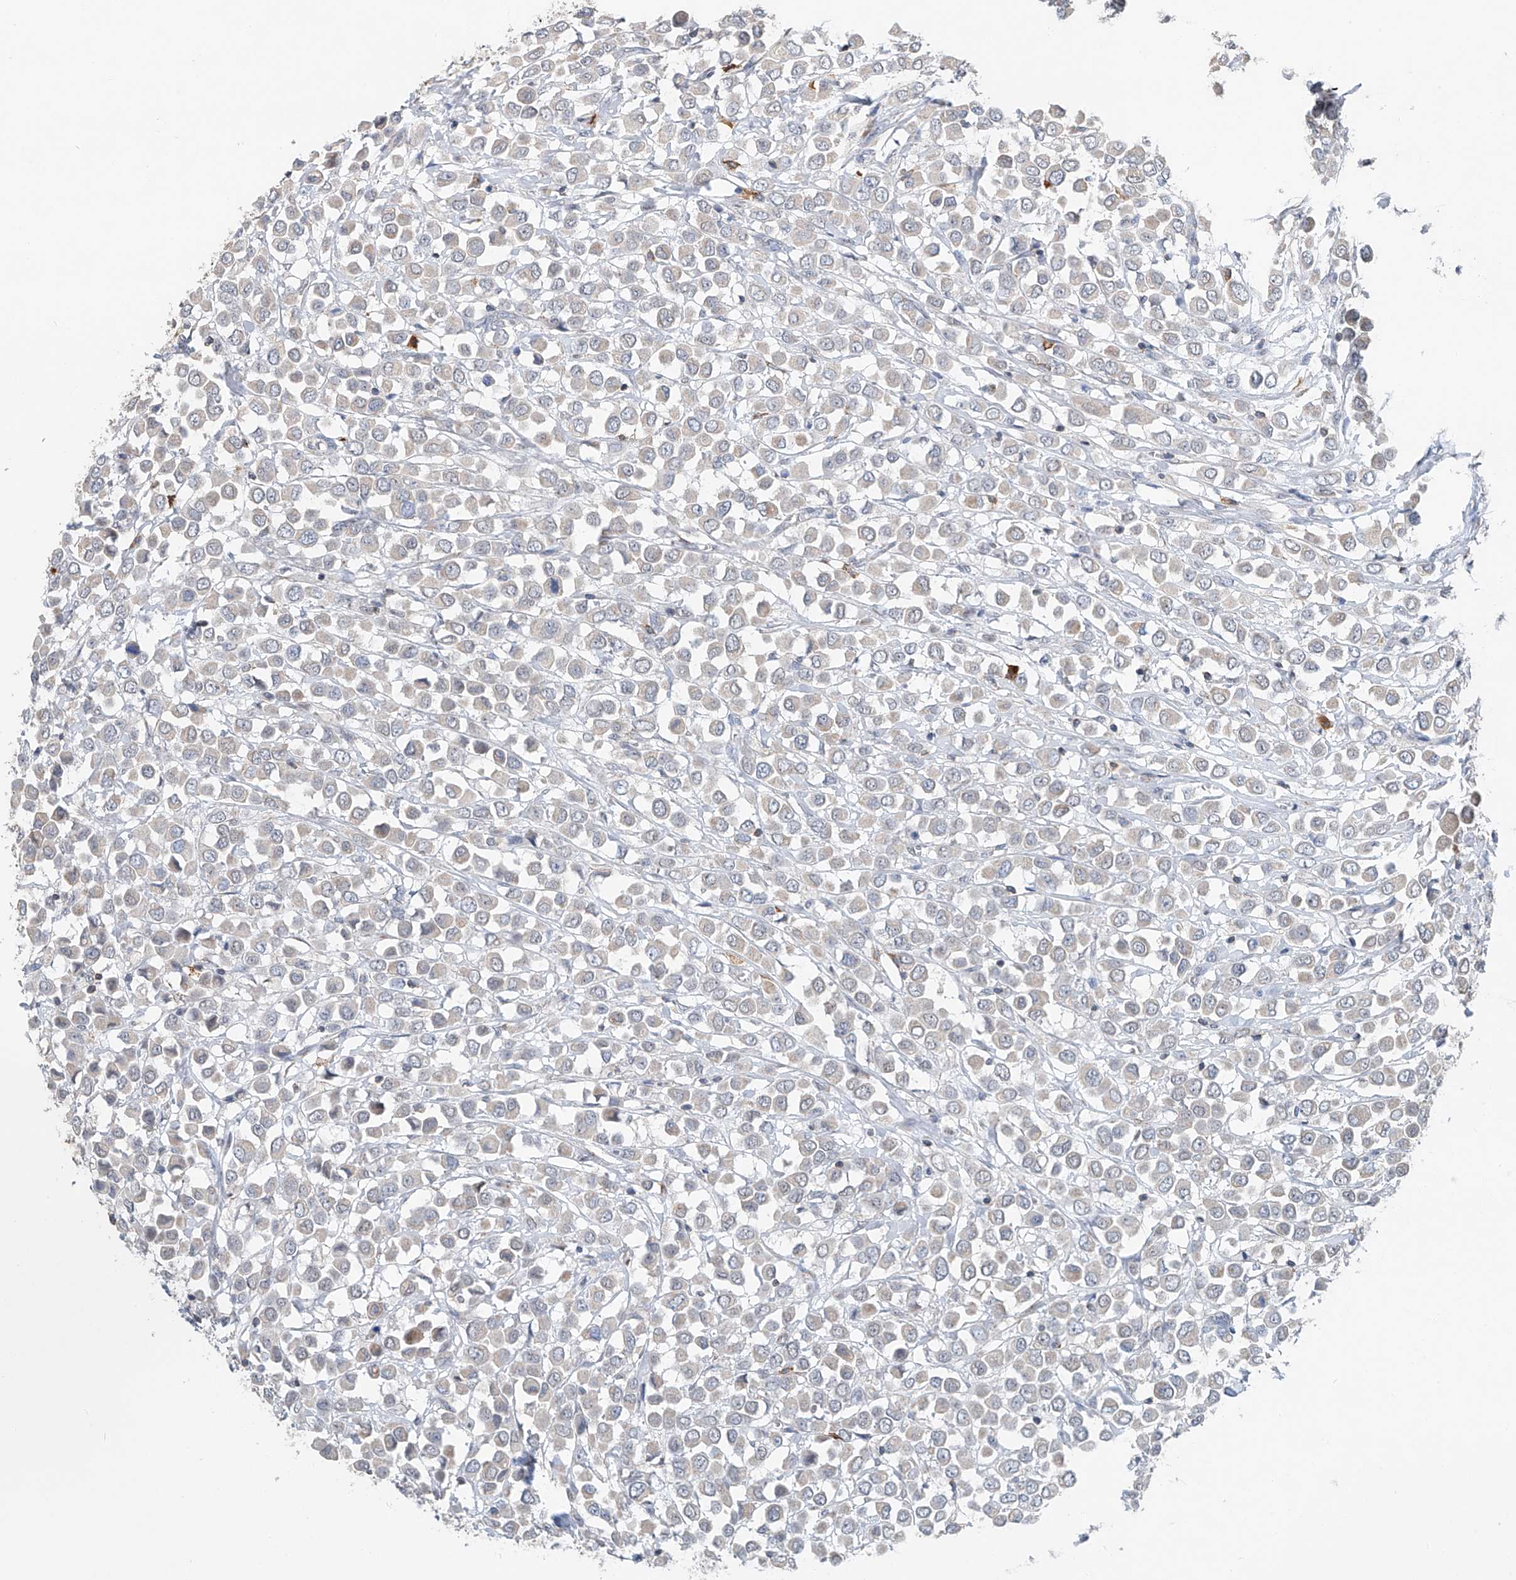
{"staining": {"intensity": "negative", "quantity": "none", "location": "none"}, "tissue": "breast cancer", "cell_type": "Tumor cells", "image_type": "cancer", "snomed": [{"axis": "morphology", "description": "Duct carcinoma"}, {"axis": "topography", "description": "Breast"}], "caption": "This is an IHC micrograph of breast cancer (invasive ductal carcinoma). There is no expression in tumor cells.", "gene": "KLF15", "patient": {"sex": "female", "age": 61}}